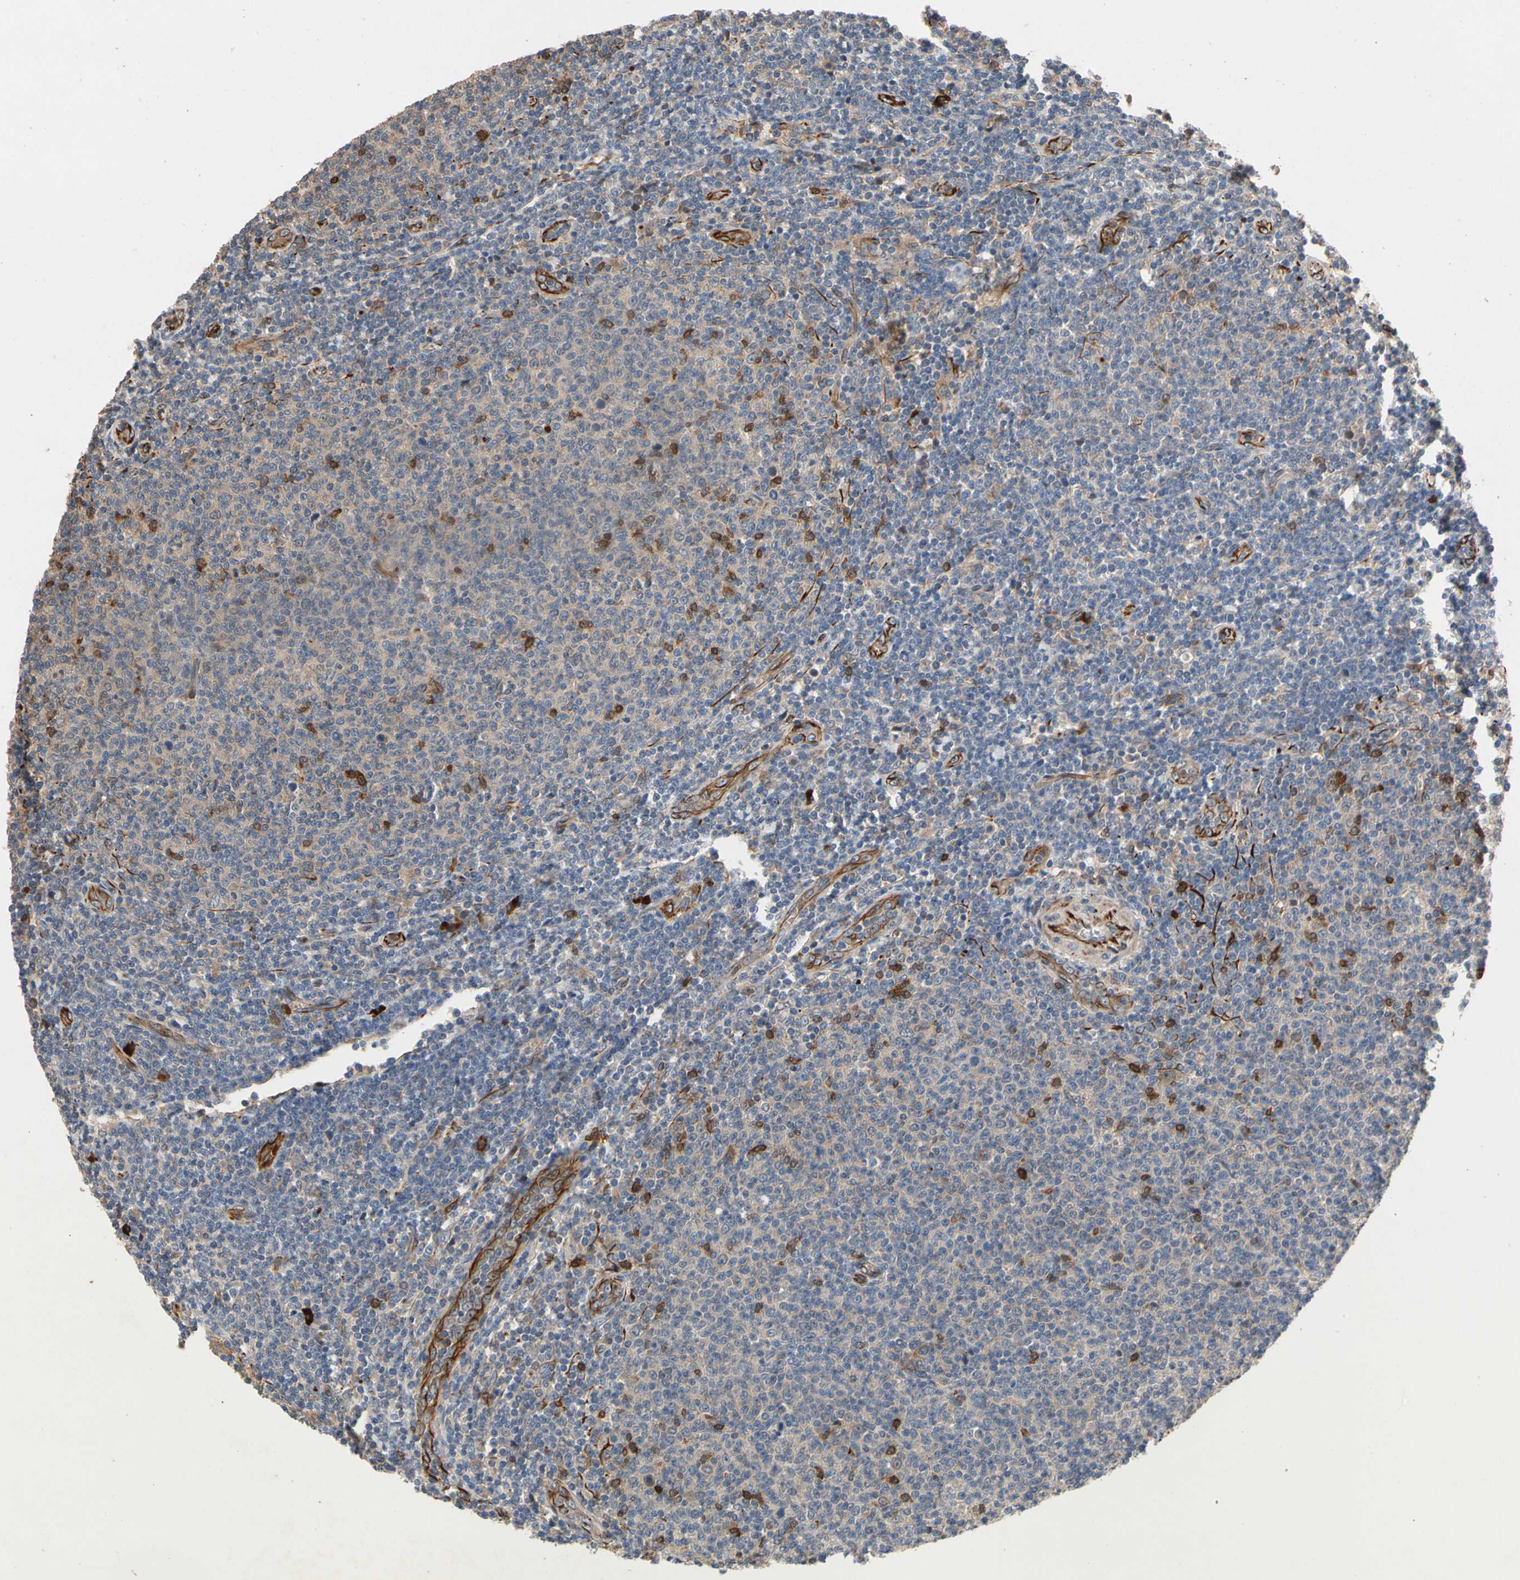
{"staining": {"intensity": "weak", "quantity": "25%-75%", "location": "cytoplasmic/membranous"}, "tissue": "lymphoma", "cell_type": "Tumor cells", "image_type": "cancer", "snomed": [{"axis": "morphology", "description": "Malignant lymphoma, non-Hodgkin's type, Low grade"}, {"axis": "topography", "description": "Lymph node"}], "caption": "DAB (3,3'-diaminobenzidine) immunohistochemical staining of human low-grade malignant lymphoma, non-Hodgkin's type displays weak cytoplasmic/membranous protein positivity in about 25%-75% of tumor cells.", "gene": "FGD6", "patient": {"sex": "male", "age": 66}}